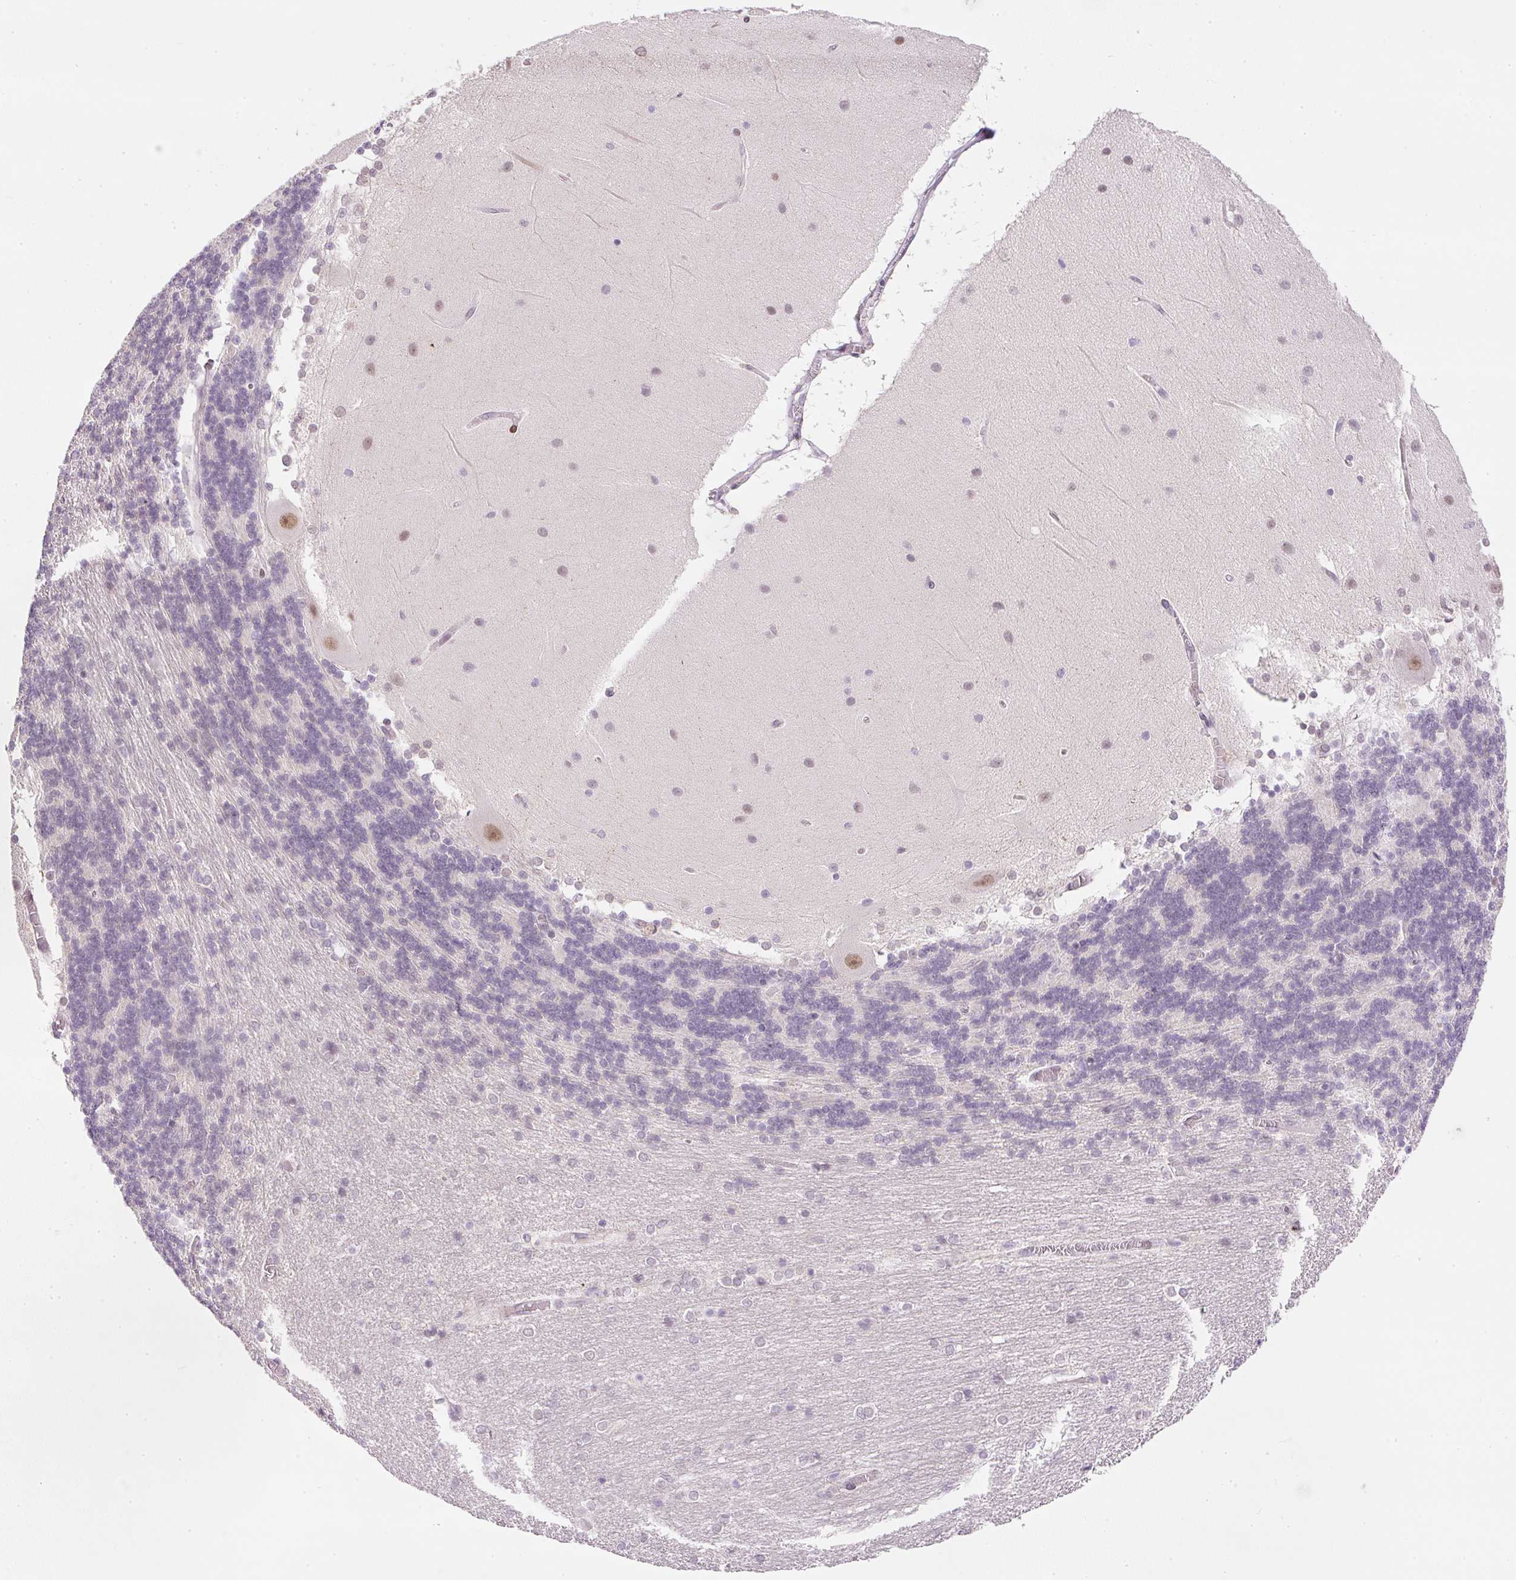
{"staining": {"intensity": "weak", "quantity": "<25%", "location": "nuclear"}, "tissue": "cerebellum", "cell_type": "Cells in granular layer", "image_type": "normal", "snomed": [{"axis": "morphology", "description": "Normal tissue, NOS"}, {"axis": "topography", "description": "Cerebellum"}], "caption": "IHC image of unremarkable cerebellum: human cerebellum stained with DAB reveals no significant protein staining in cells in granular layer.", "gene": "DPPA4", "patient": {"sex": "female", "age": 54}}